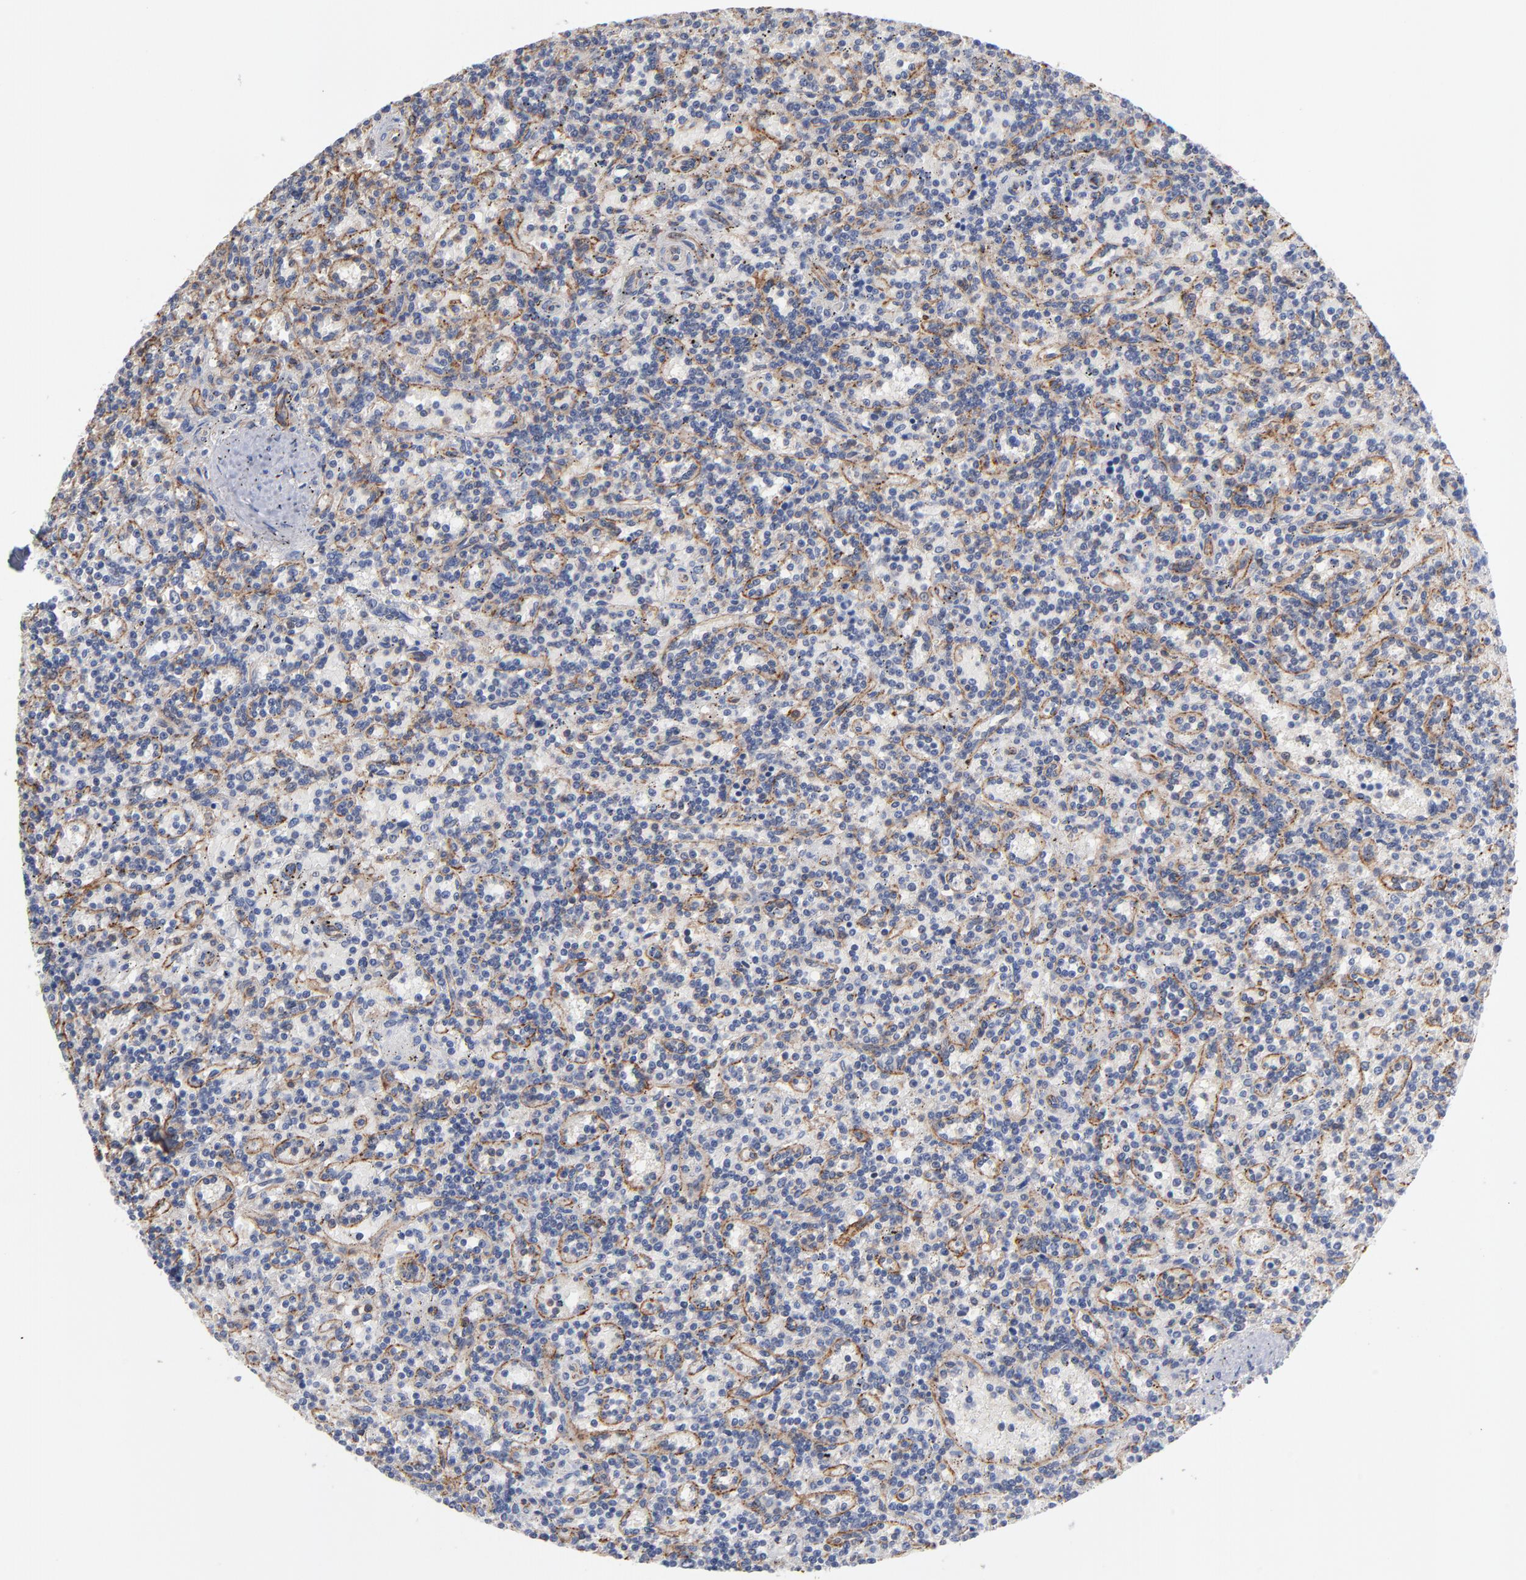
{"staining": {"intensity": "moderate", "quantity": "<25%", "location": "cytoplasmic/membranous"}, "tissue": "lymphoma", "cell_type": "Tumor cells", "image_type": "cancer", "snomed": [{"axis": "morphology", "description": "Malignant lymphoma, non-Hodgkin's type, Low grade"}, {"axis": "topography", "description": "Spleen"}], "caption": "The immunohistochemical stain shows moderate cytoplasmic/membranous staining in tumor cells of lymphoma tissue.", "gene": "PDLIM2", "patient": {"sex": "male", "age": 73}}